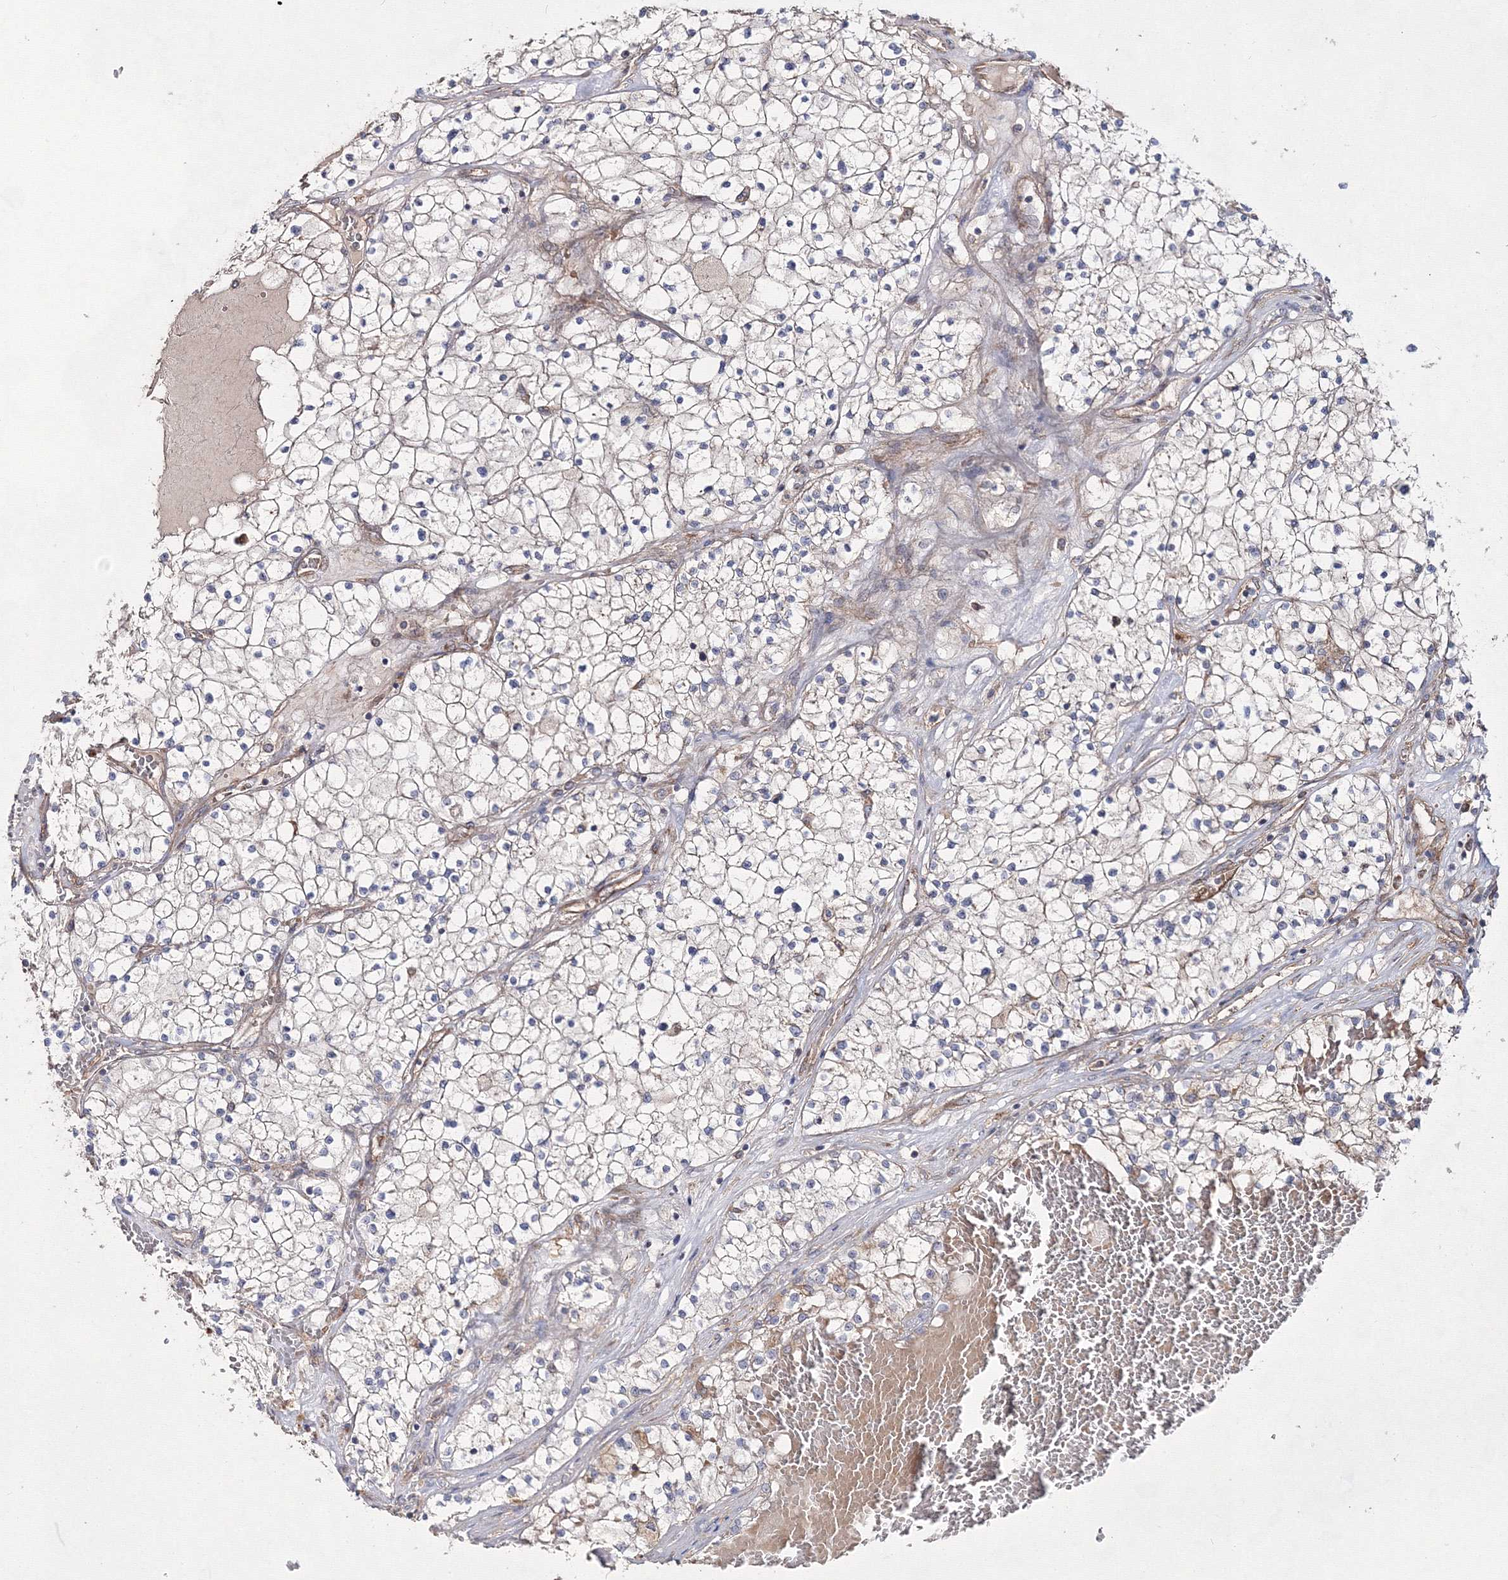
{"staining": {"intensity": "negative", "quantity": "none", "location": "none"}, "tissue": "renal cancer", "cell_type": "Tumor cells", "image_type": "cancer", "snomed": [{"axis": "morphology", "description": "Normal tissue, NOS"}, {"axis": "morphology", "description": "Adenocarcinoma, NOS"}, {"axis": "topography", "description": "Kidney"}], "caption": "The photomicrograph demonstrates no staining of tumor cells in adenocarcinoma (renal).", "gene": "EXOC6", "patient": {"sex": "male", "age": 68}}